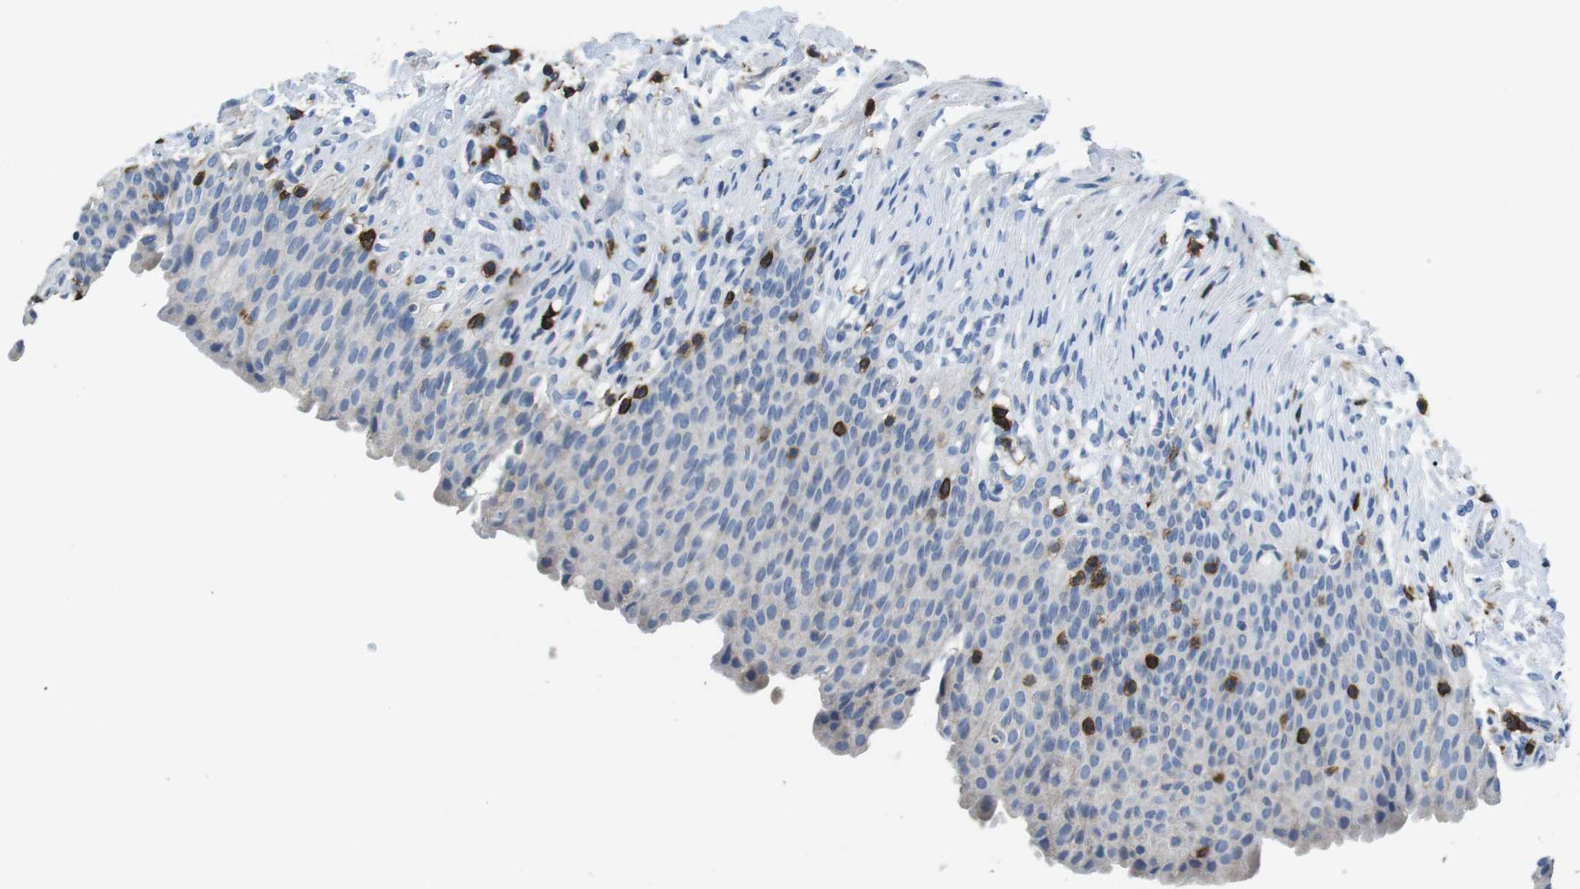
{"staining": {"intensity": "negative", "quantity": "none", "location": "none"}, "tissue": "urinary bladder", "cell_type": "Urothelial cells", "image_type": "normal", "snomed": [{"axis": "morphology", "description": "Normal tissue, NOS"}, {"axis": "topography", "description": "Urinary bladder"}], "caption": "DAB immunohistochemical staining of normal human urinary bladder exhibits no significant staining in urothelial cells.", "gene": "CD6", "patient": {"sex": "female", "age": 79}}